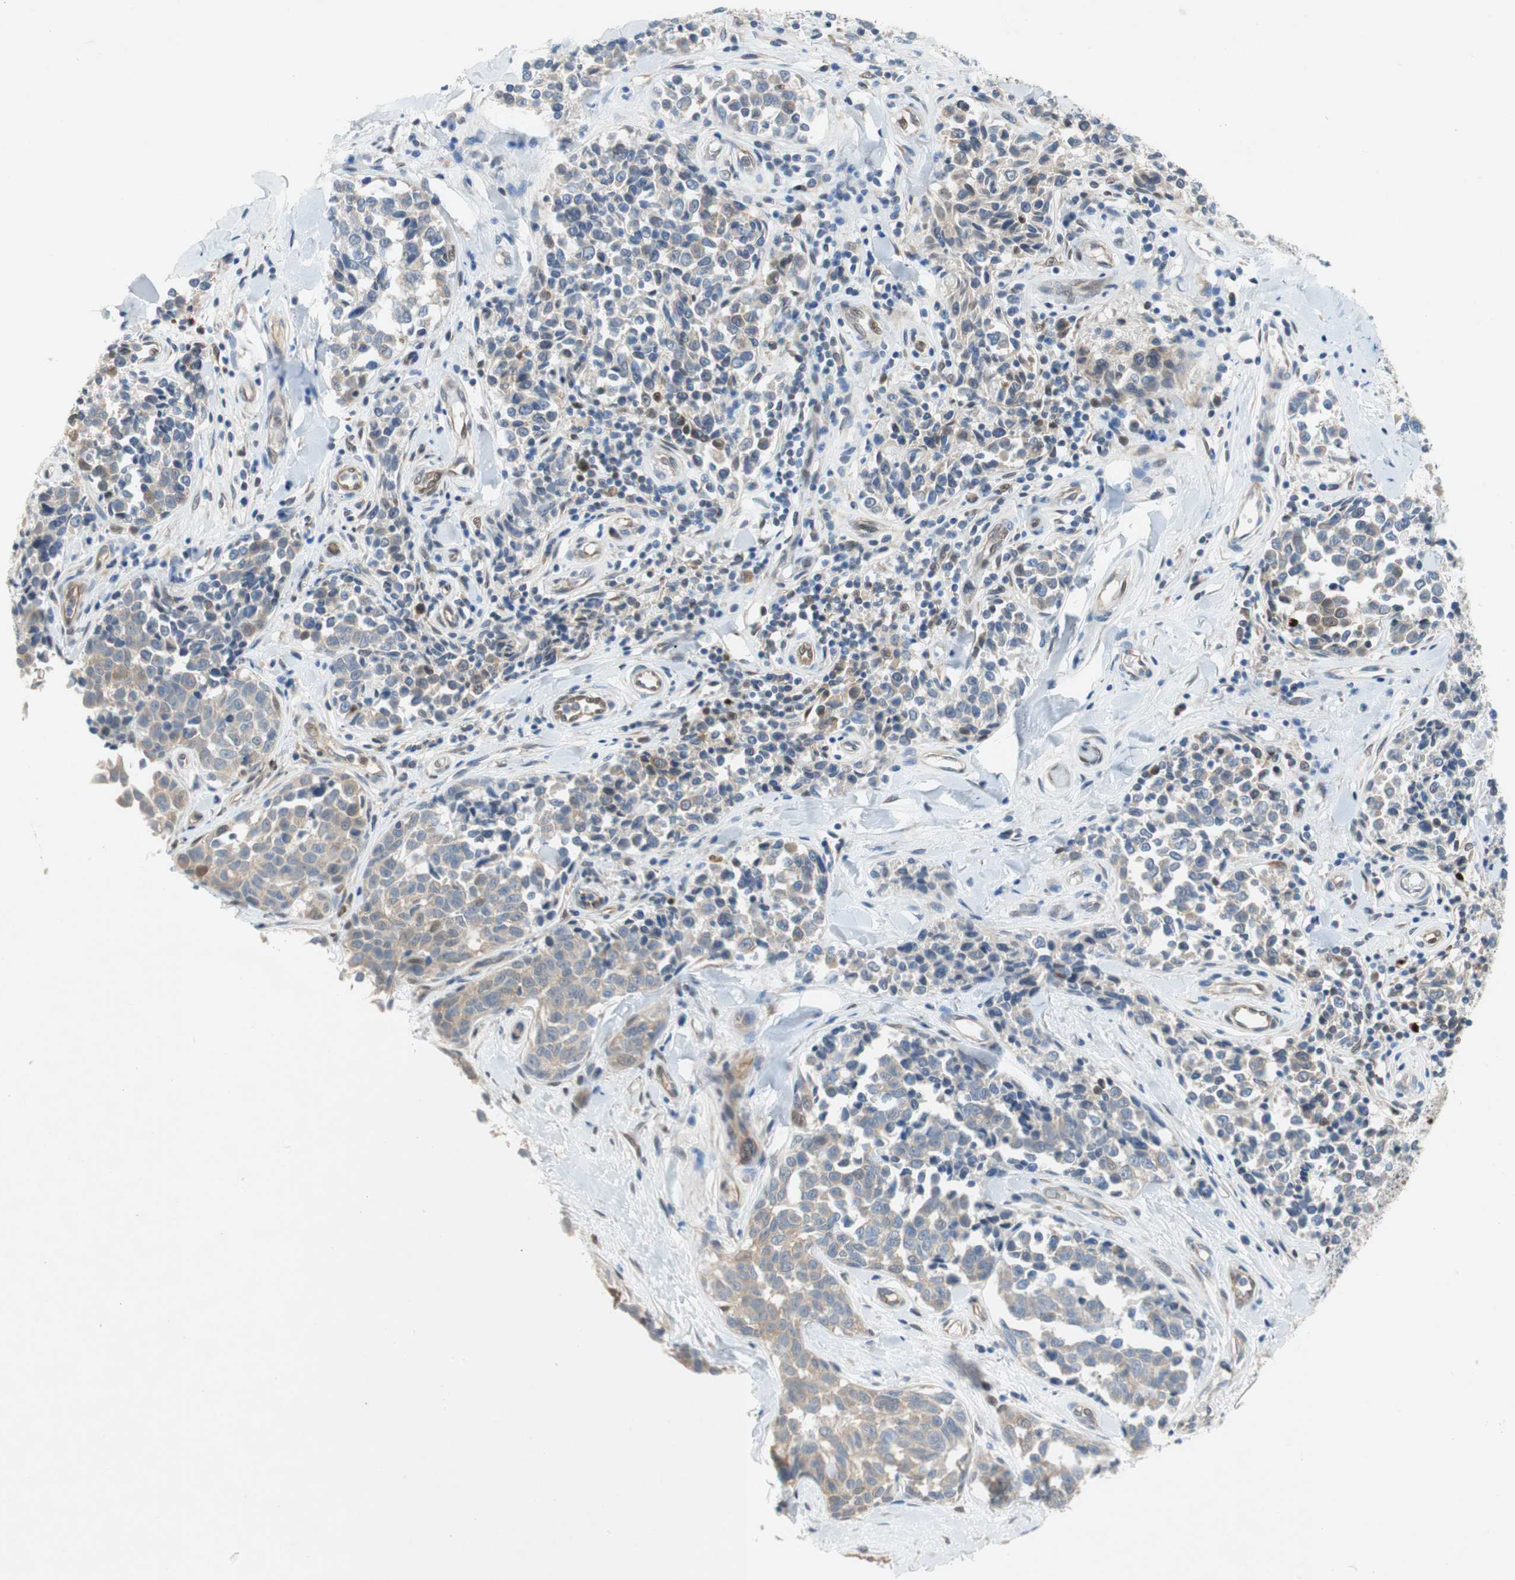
{"staining": {"intensity": "weak", "quantity": "<25%", "location": "cytoplasmic/membranous"}, "tissue": "melanoma", "cell_type": "Tumor cells", "image_type": "cancer", "snomed": [{"axis": "morphology", "description": "Malignant melanoma, NOS"}, {"axis": "topography", "description": "Skin"}], "caption": "There is no significant expression in tumor cells of melanoma.", "gene": "RELB", "patient": {"sex": "female", "age": 64}}